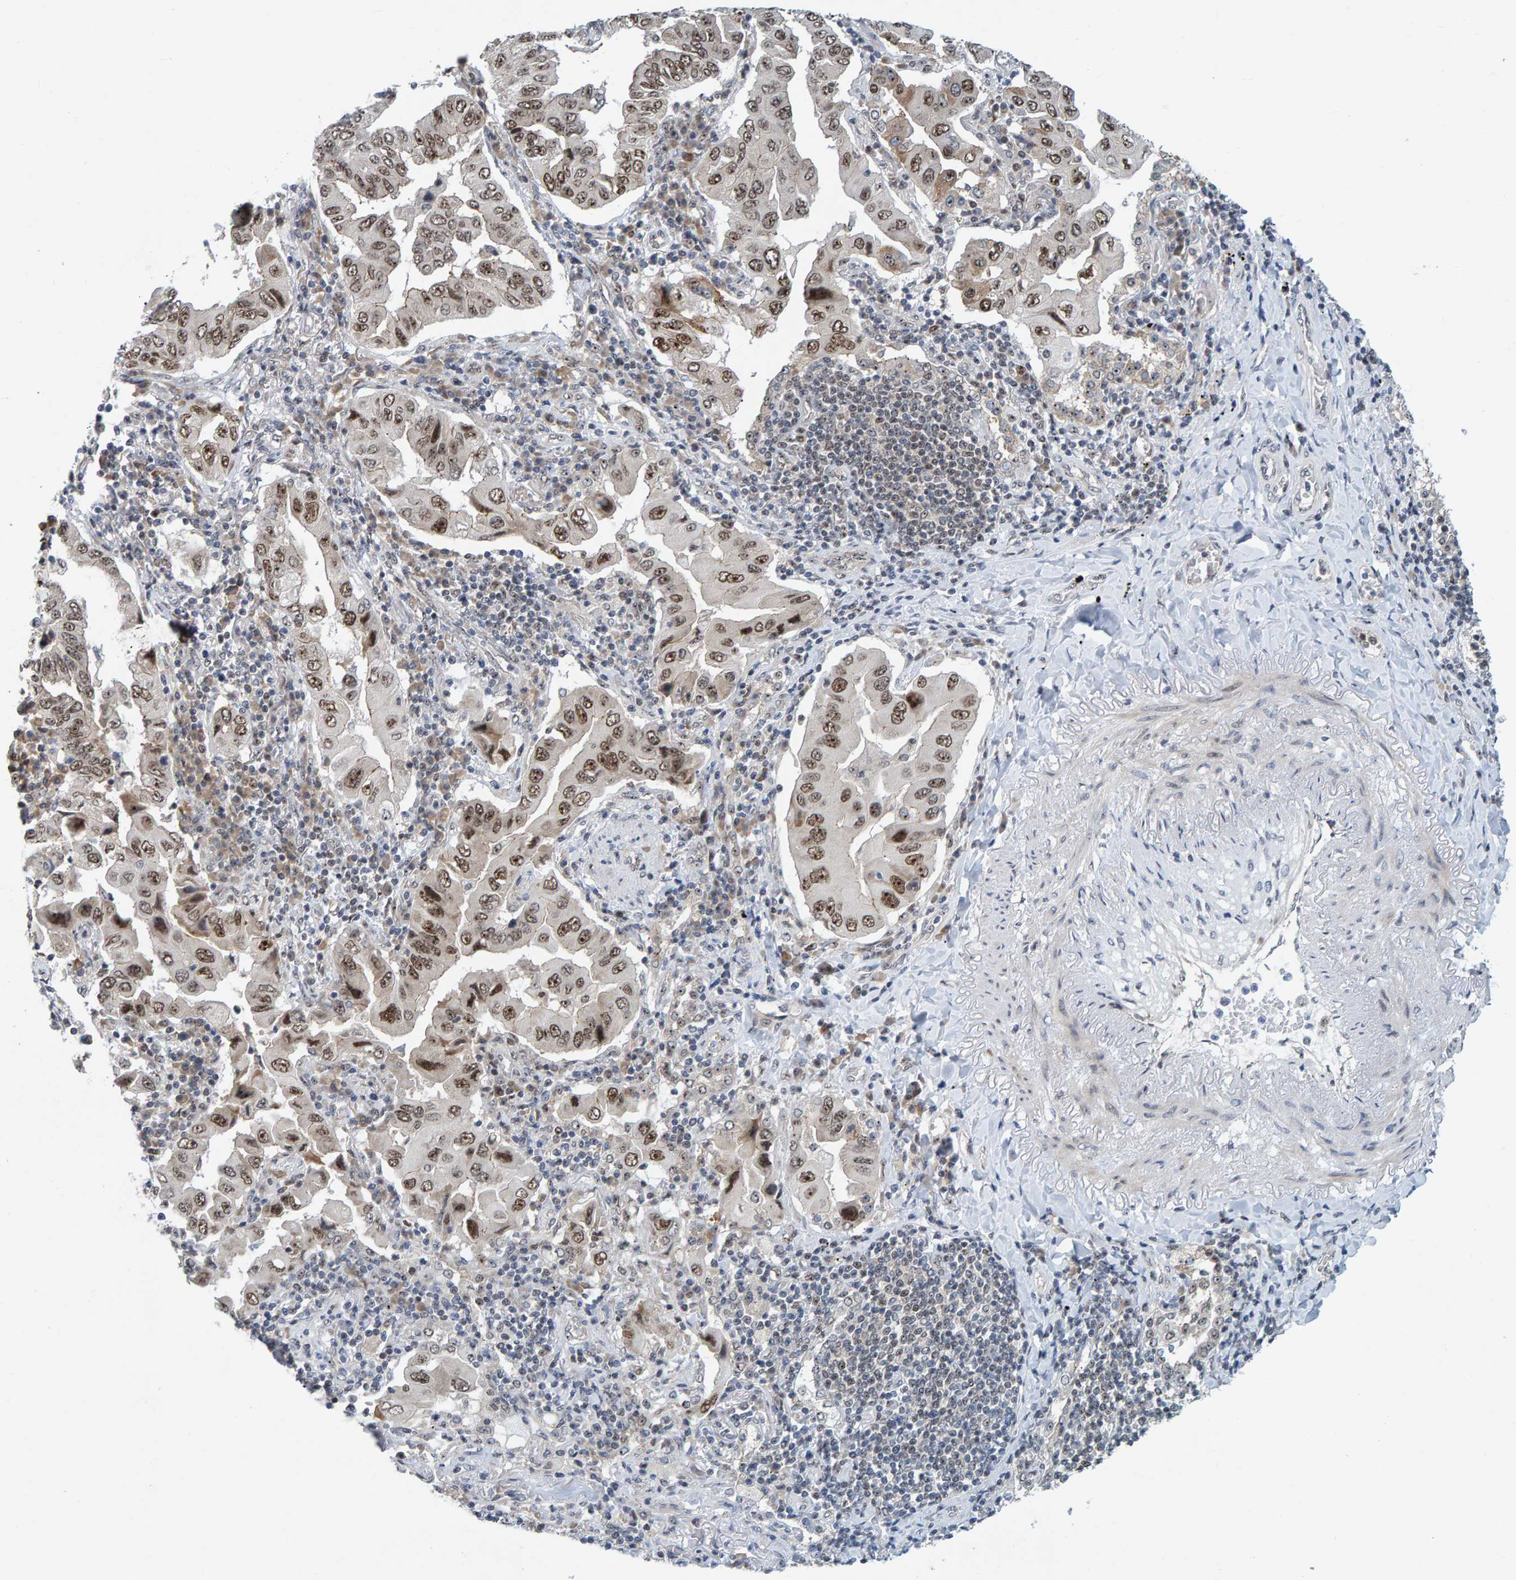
{"staining": {"intensity": "moderate", "quantity": ">75%", "location": "nuclear"}, "tissue": "lung cancer", "cell_type": "Tumor cells", "image_type": "cancer", "snomed": [{"axis": "morphology", "description": "Adenocarcinoma, NOS"}, {"axis": "topography", "description": "Lung"}], "caption": "Immunohistochemical staining of lung cancer (adenocarcinoma) exhibits moderate nuclear protein positivity in approximately >75% of tumor cells.", "gene": "POLR1E", "patient": {"sex": "female", "age": 65}}